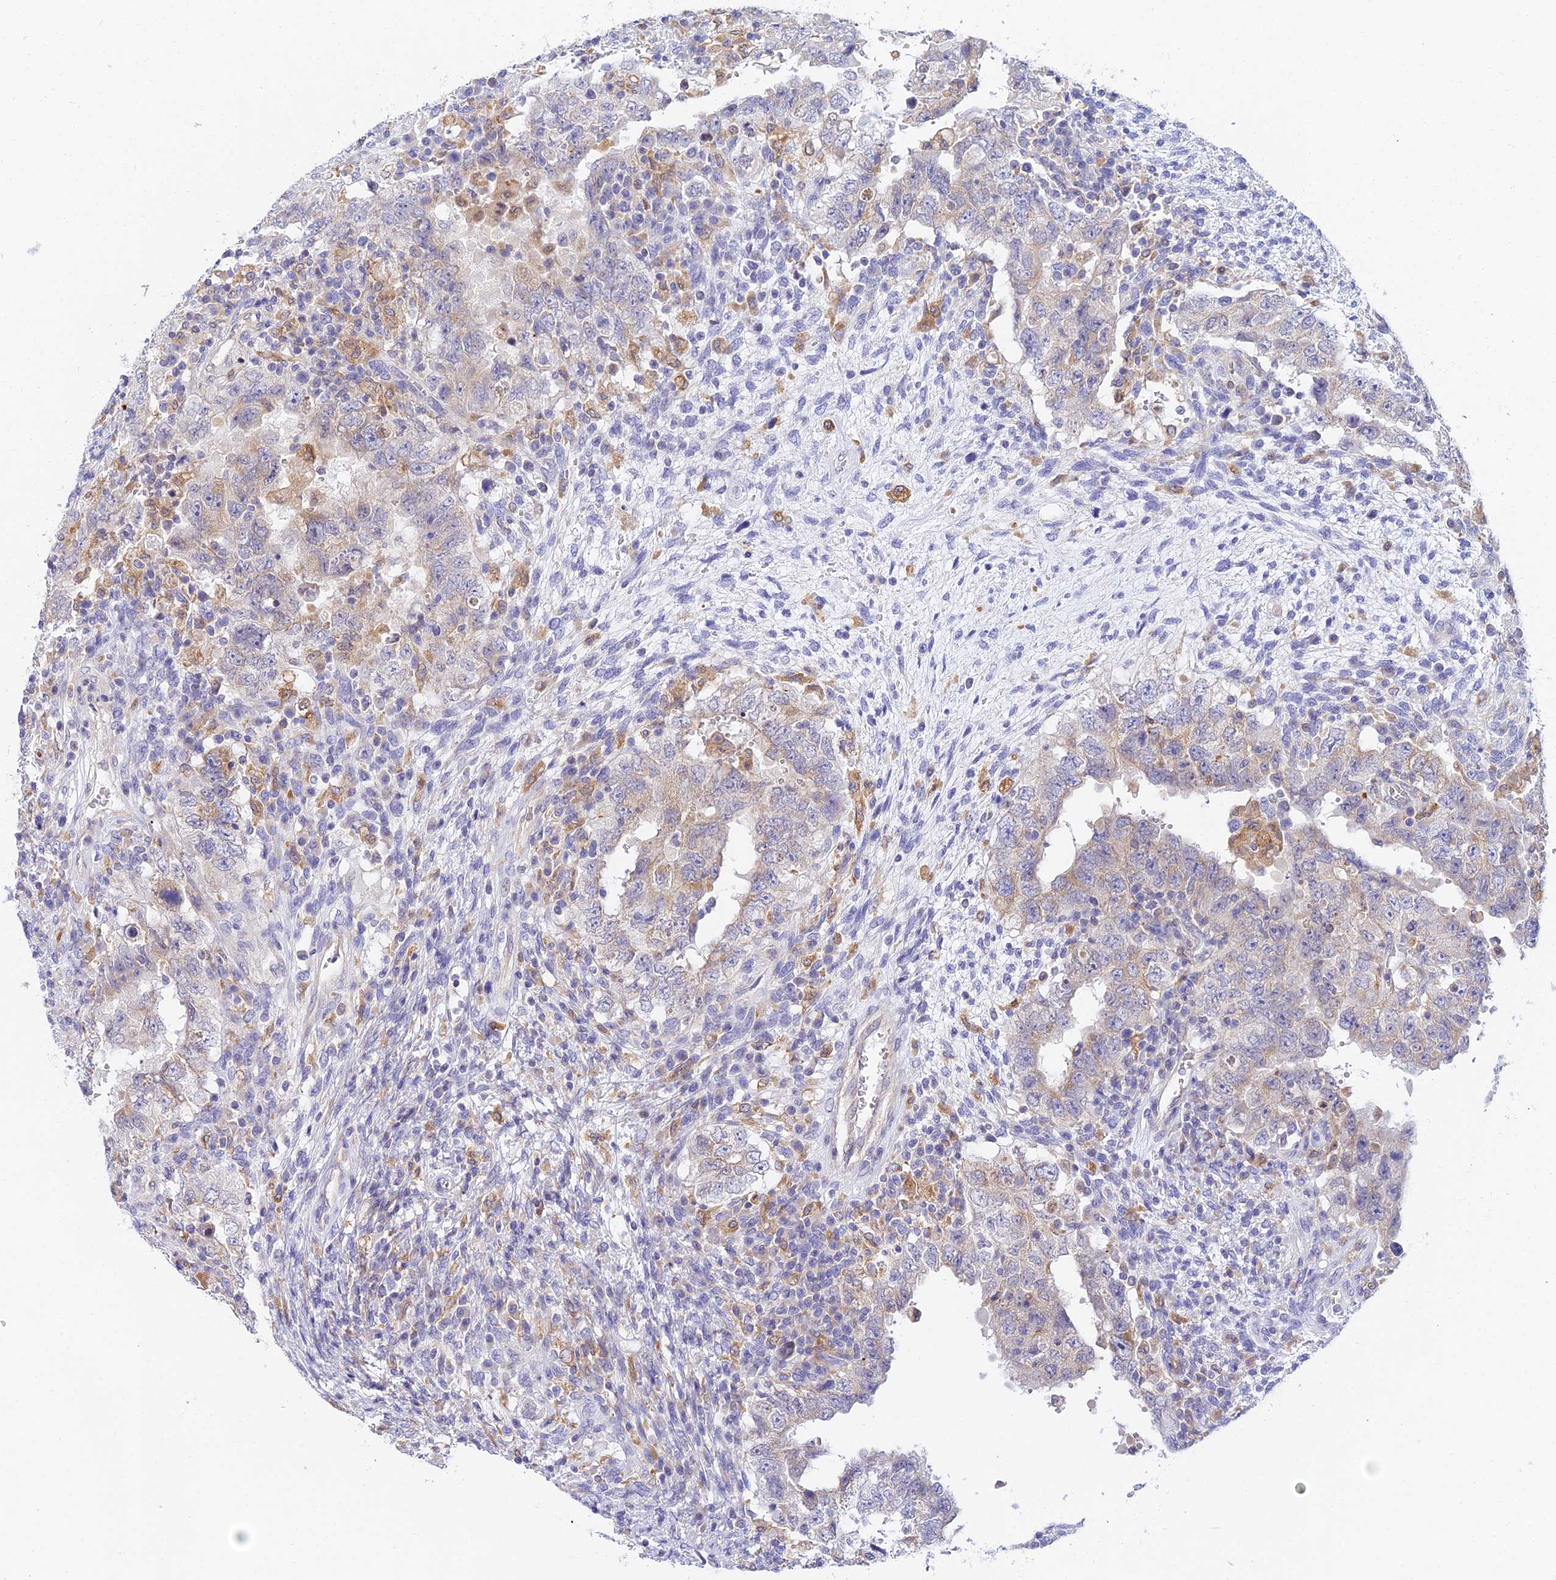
{"staining": {"intensity": "weak", "quantity": "<25%", "location": "cytoplasmic/membranous"}, "tissue": "testis cancer", "cell_type": "Tumor cells", "image_type": "cancer", "snomed": [{"axis": "morphology", "description": "Carcinoma, Embryonal, NOS"}, {"axis": "topography", "description": "Testis"}], "caption": "The immunohistochemistry photomicrograph has no significant expression in tumor cells of testis cancer (embryonal carcinoma) tissue.", "gene": "ARL8B", "patient": {"sex": "male", "age": 26}}